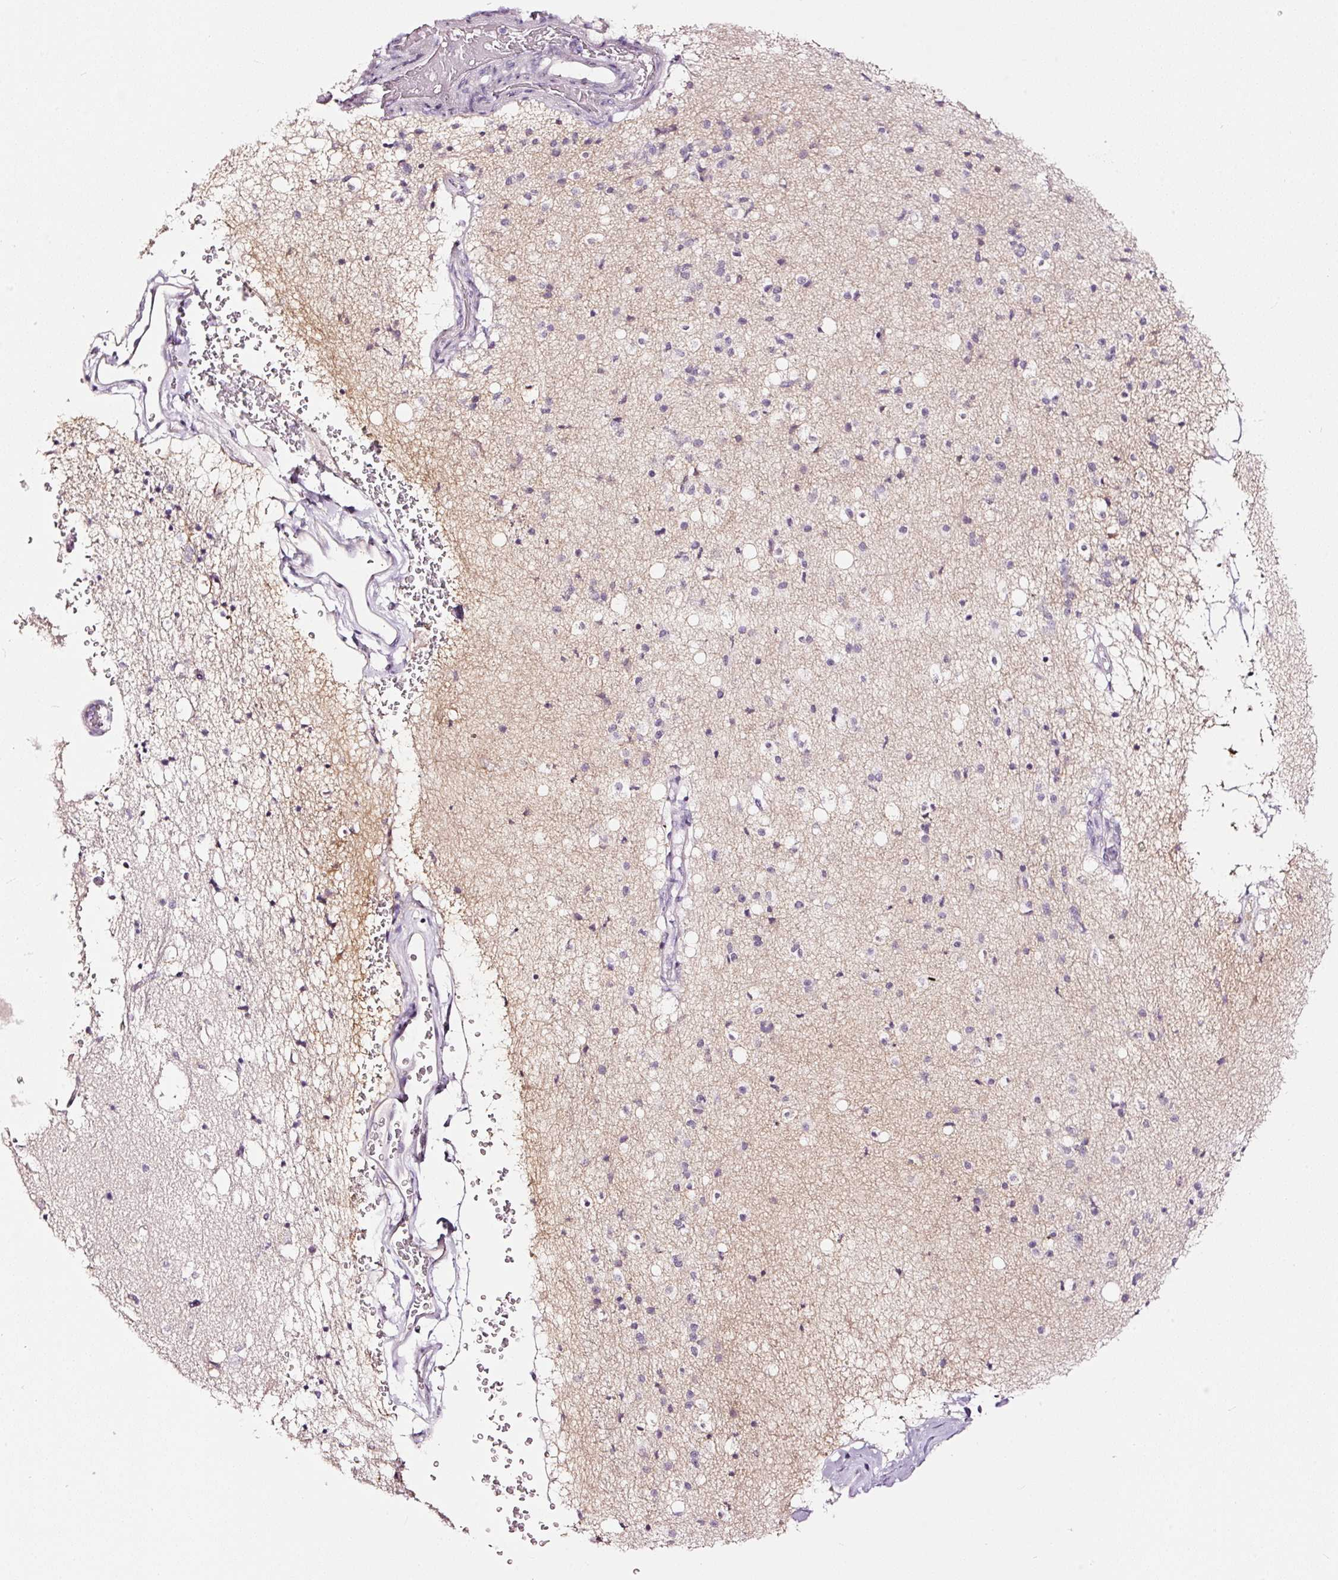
{"staining": {"intensity": "negative", "quantity": "none", "location": "none"}, "tissue": "caudate", "cell_type": "Glial cells", "image_type": "normal", "snomed": [{"axis": "morphology", "description": "Normal tissue, NOS"}, {"axis": "topography", "description": "Lateral ventricle wall"}], "caption": "A high-resolution image shows immunohistochemistry staining of normal caudate, which exhibits no significant expression in glial cells.", "gene": "LAMP3", "patient": {"sex": "male", "age": 58}}